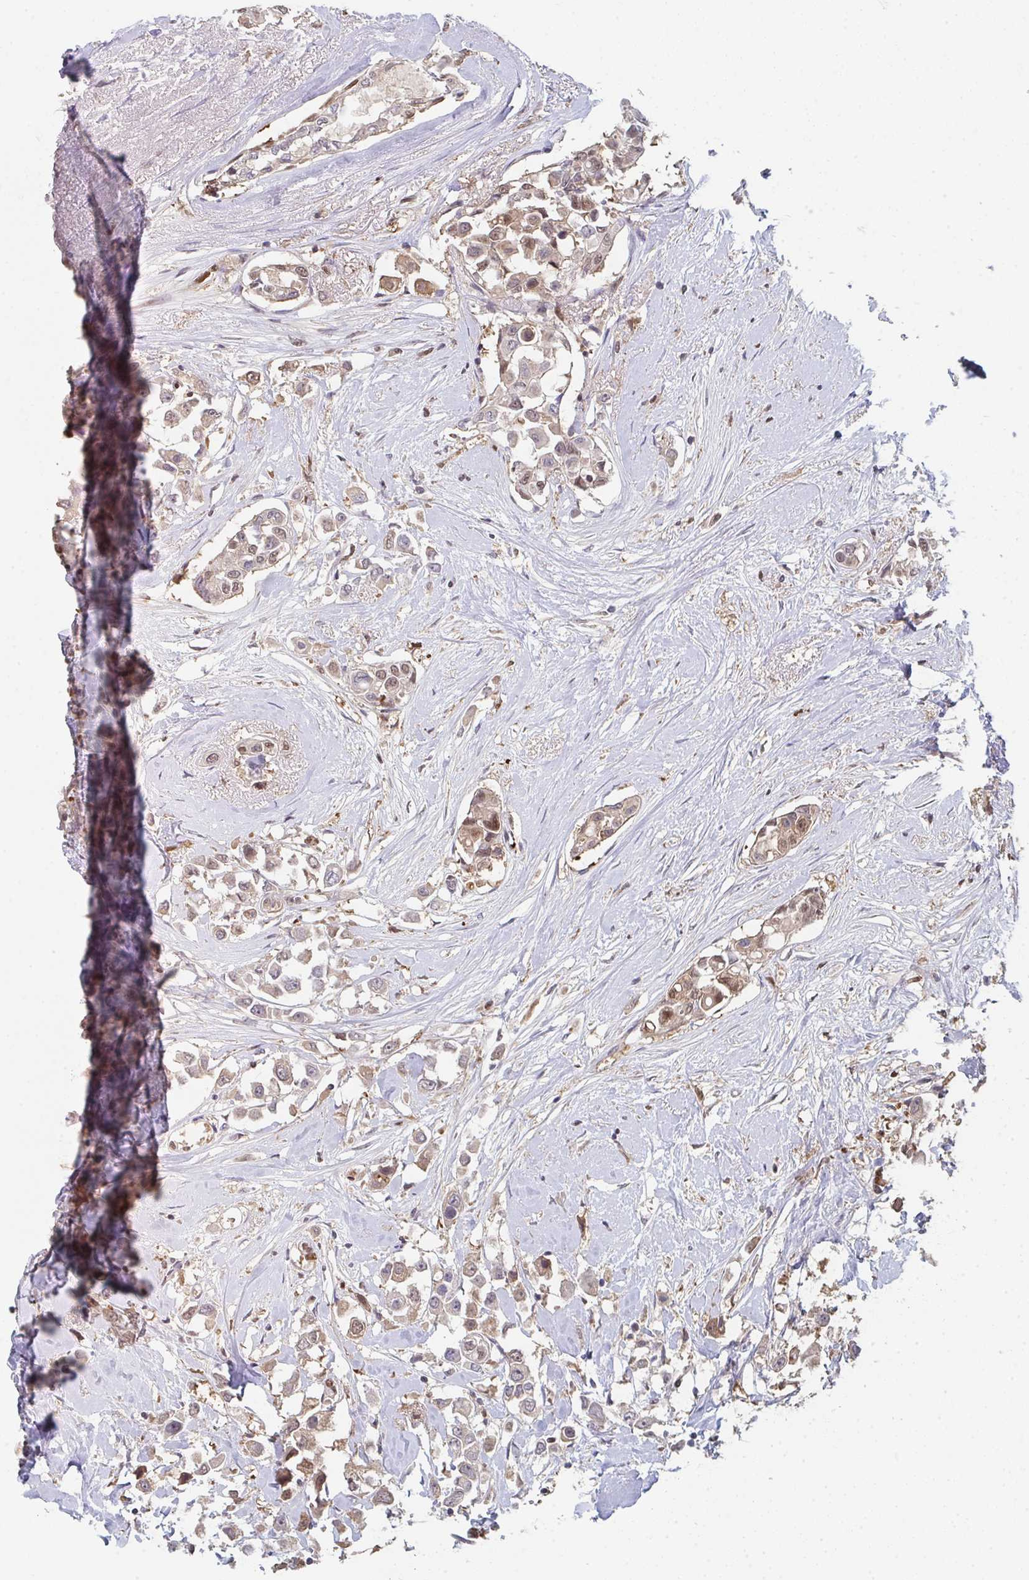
{"staining": {"intensity": "moderate", "quantity": ">75%", "location": "cytoplasmic/membranous"}, "tissue": "breast cancer", "cell_type": "Tumor cells", "image_type": "cancer", "snomed": [{"axis": "morphology", "description": "Duct carcinoma"}, {"axis": "topography", "description": "Breast"}], "caption": "Approximately >75% of tumor cells in breast intraductal carcinoma demonstrate moderate cytoplasmic/membranous protein expression as visualized by brown immunohistochemical staining.", "gene": "ACD", "patient": {"sex": "female", "age": 61}}